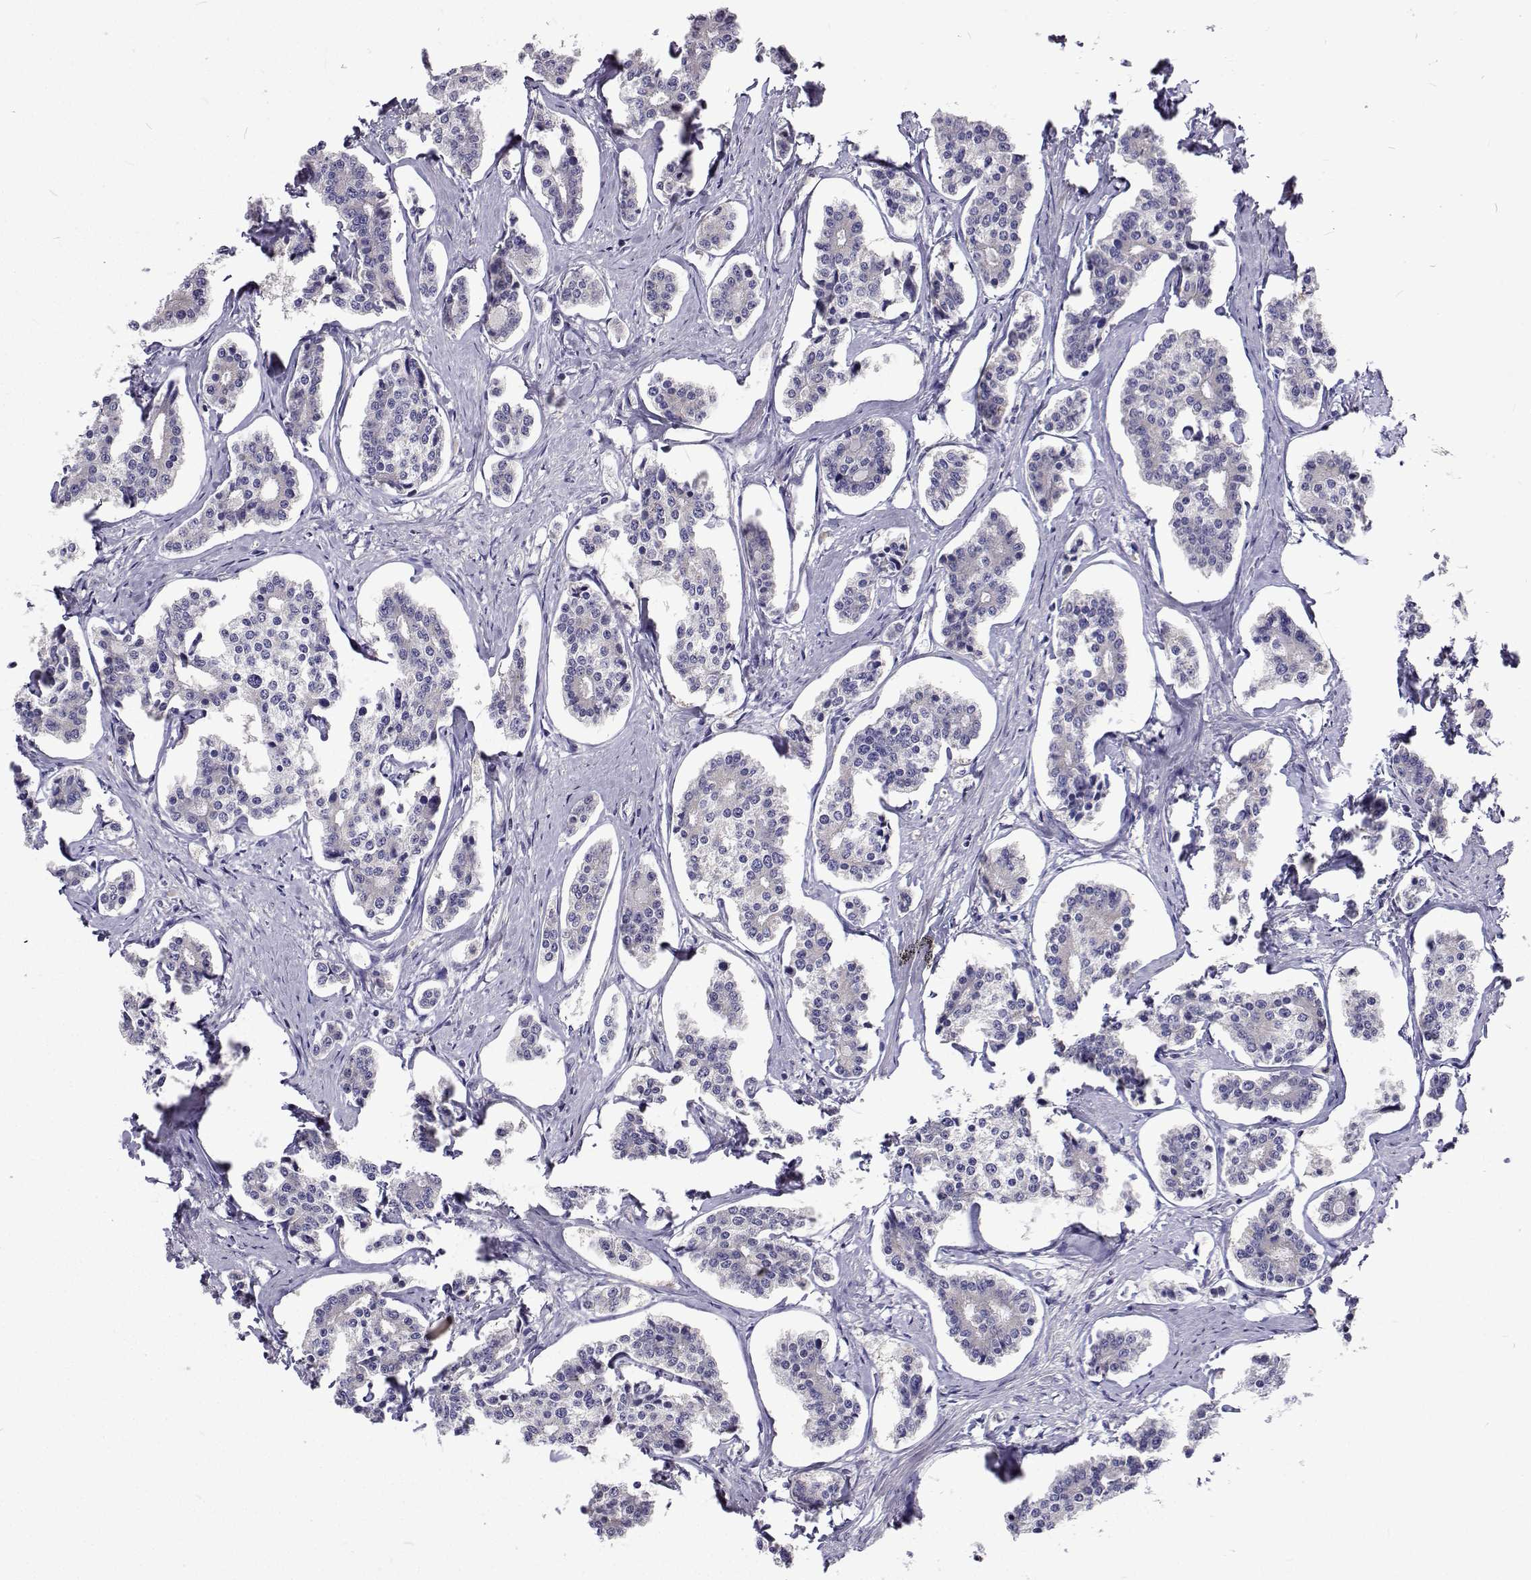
{"staining": {"intensity": "negative", "quantity": "none", "location": "none"}, "tissue": "carcinoid", "cell_type": "Tumor cells", "image_type": "cancer", "snomed": [{"axis": "morphology", "description": "Carcinoid, malignant, NOS"}, {"axis": "topography", "description": "Small intestine"}], "caption": "High power microscopy image of an immunohistochemistry (IHC) image of carcinoid, revealing no significant expression in tumor cells.", "gene": "LHFPL7", "patient": {"sex": "female", "age": 65}}